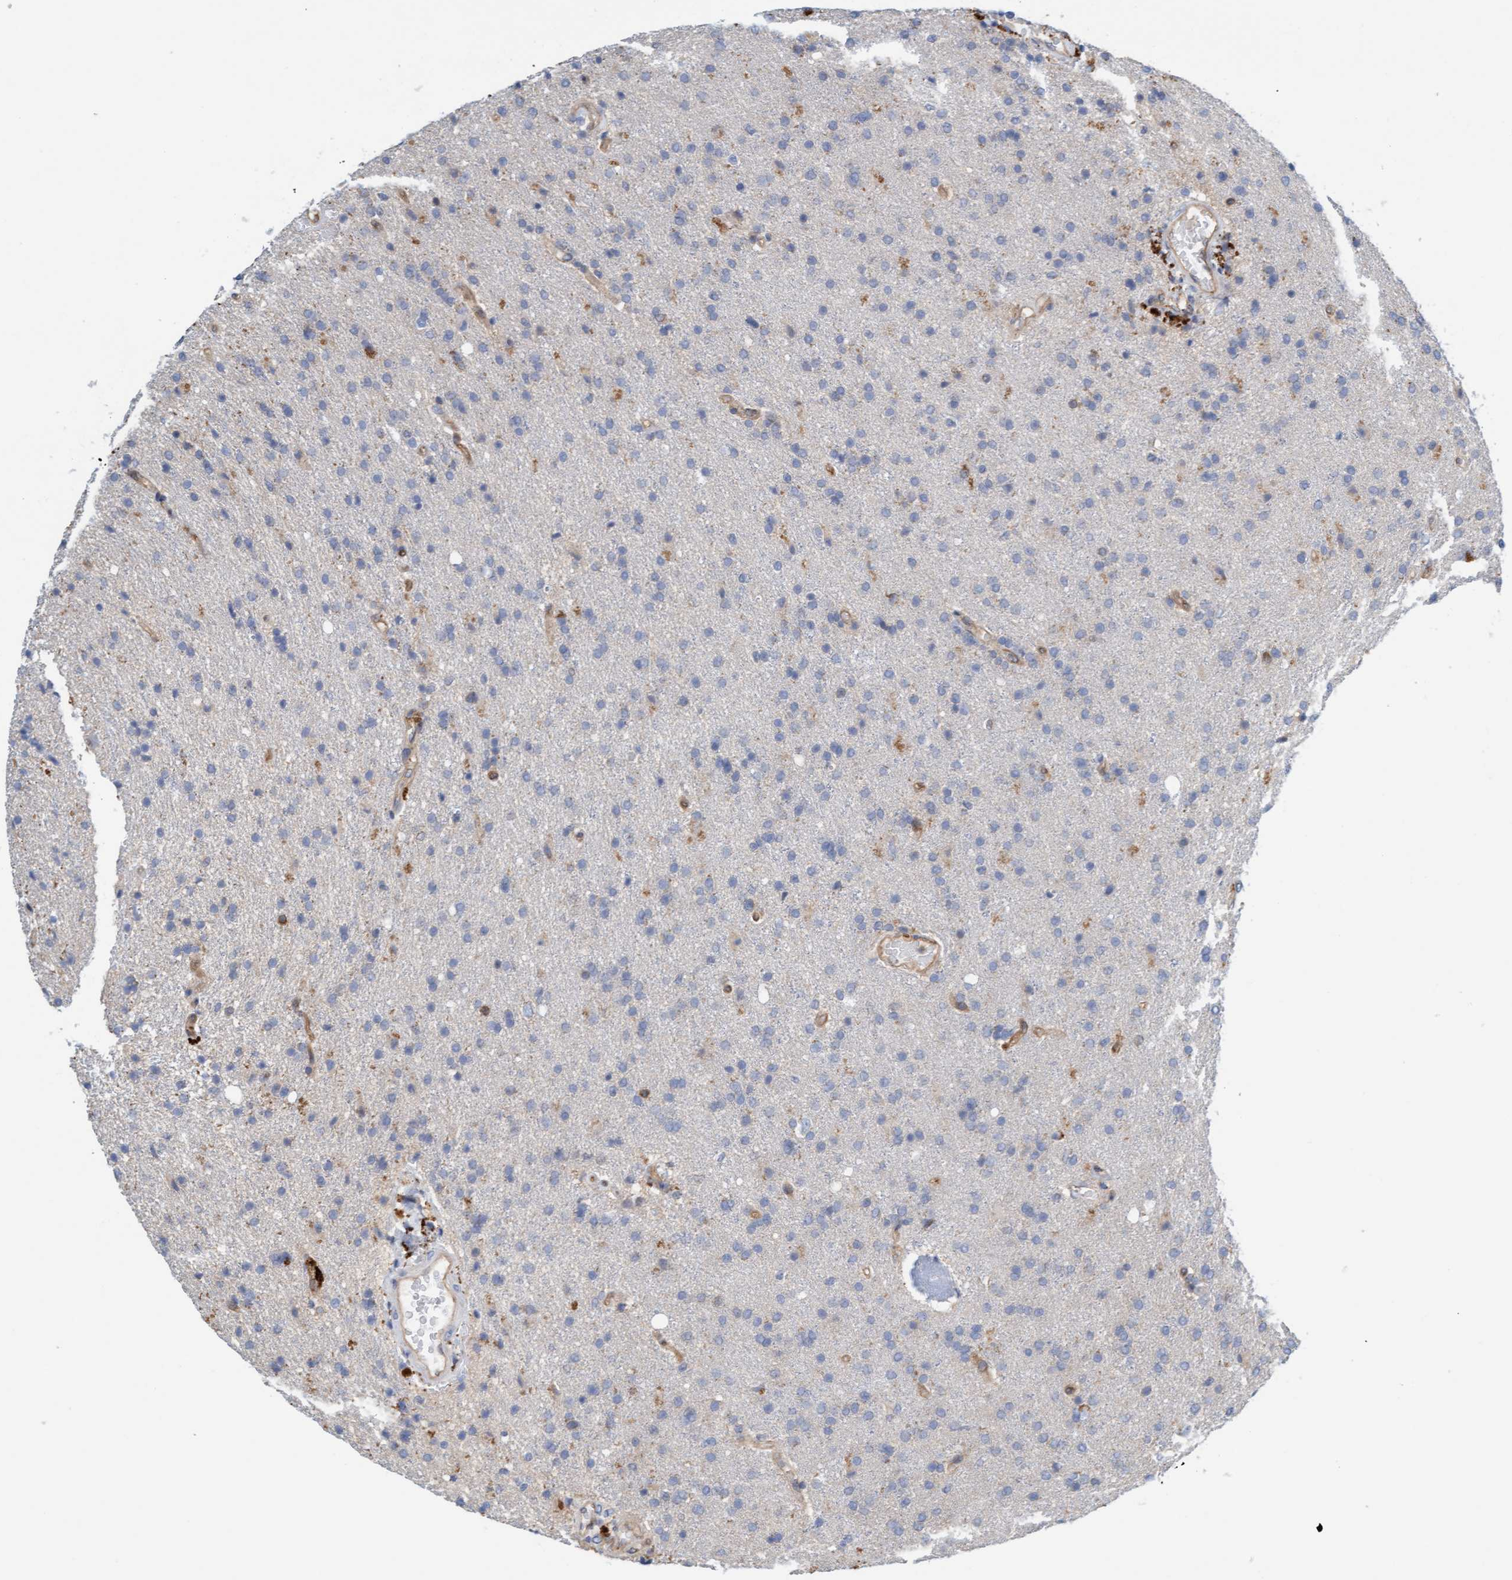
{"staining": {"intensity": "negative", "quantity": "none", "location": "none"}, "tissue": "glioma", "cell_type": "Tumor cells", "image_type": "cancer", "snomed": [{"axis": "morphology", "description": "Glioma, malignant, High grade"}, {"axis": "topography", "description": "Brain"}], "caption": "This is an immunohistochemistry (IHC) histopathology image of malignant glioma (high-grade). There is no positivity in tumor cells.", "gene": "PRKD2", "patient": {"sex": "male", "age": 72}}